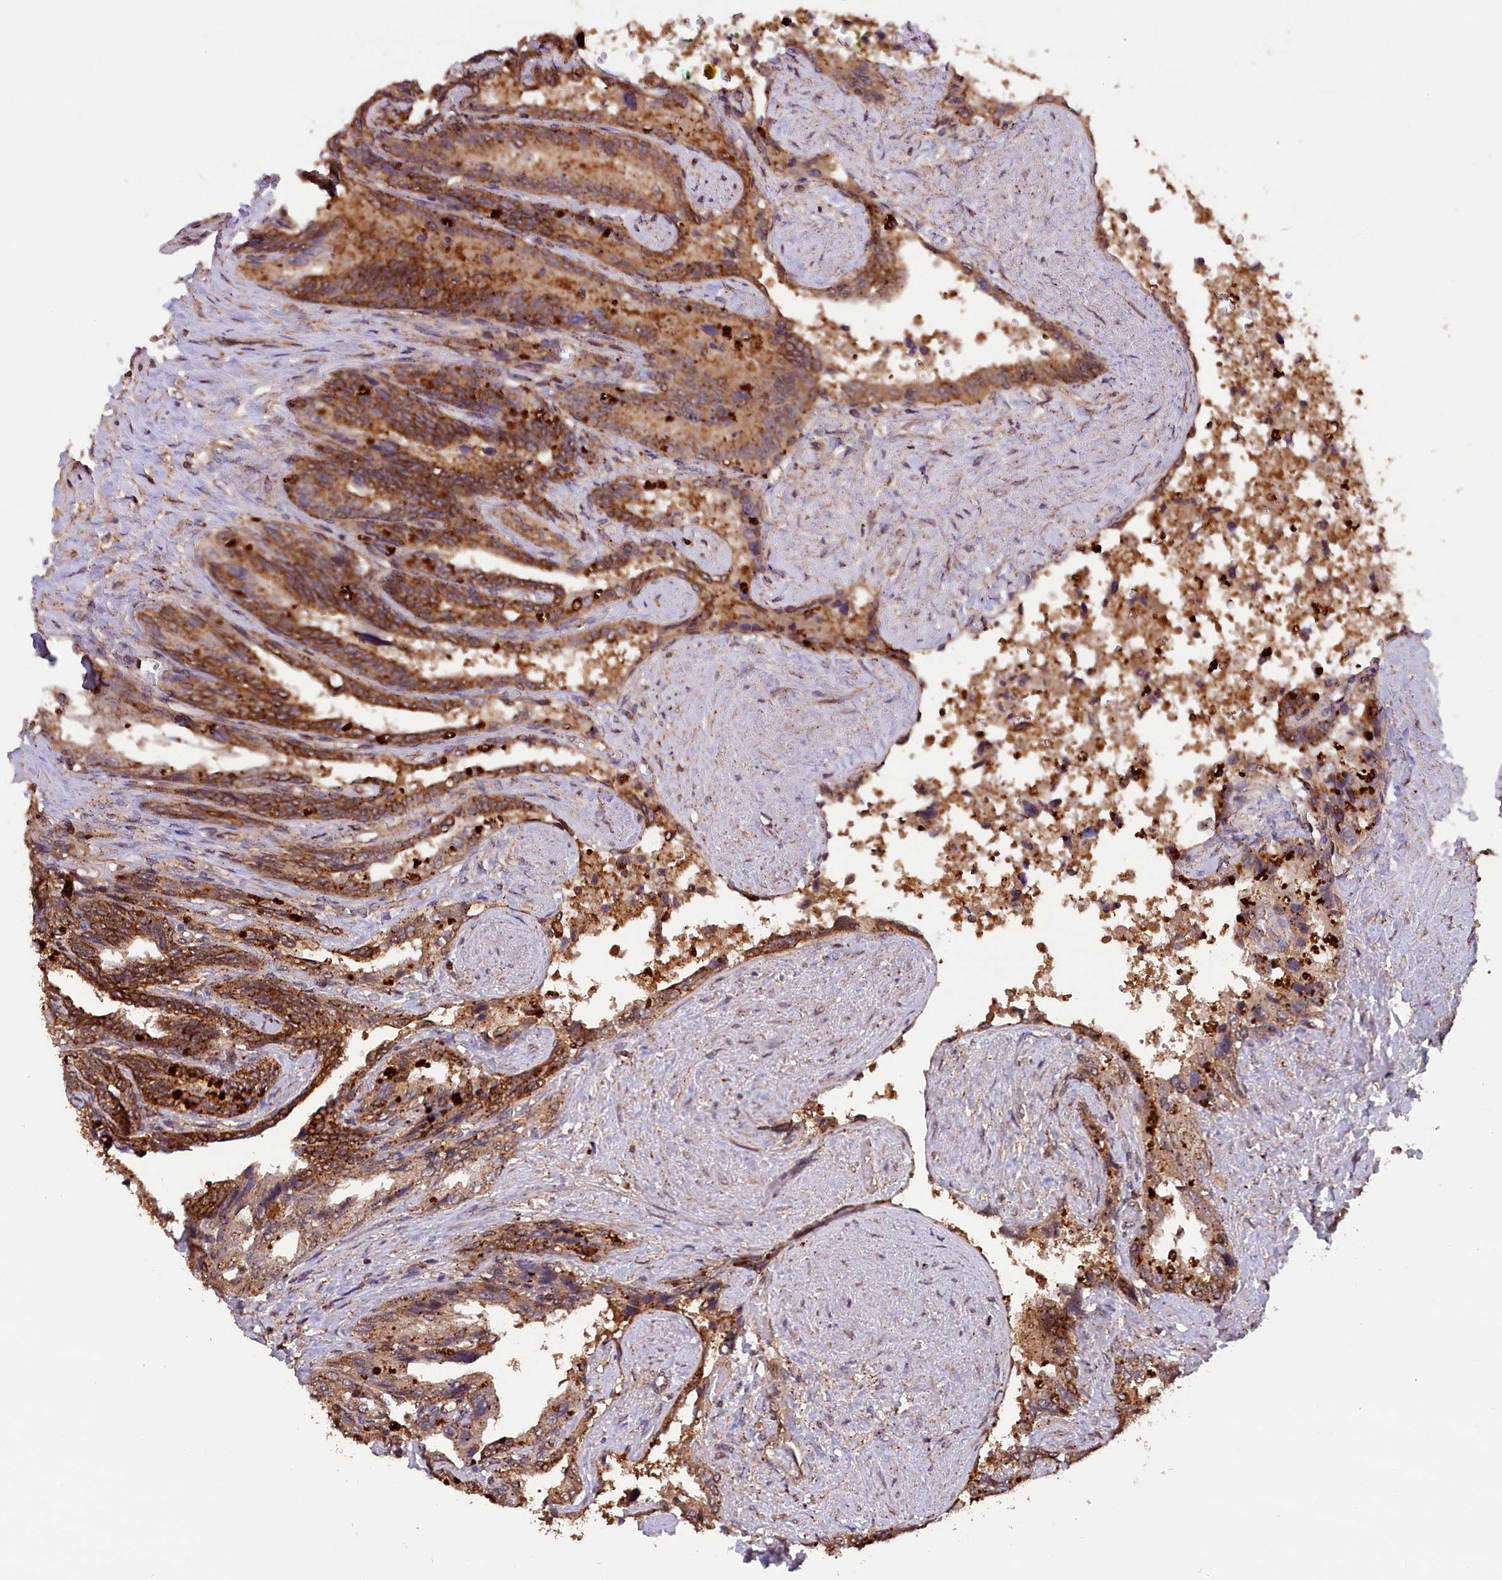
{"staining": {"intensity": "strong", "quantity": ">75%", "location": "cytoplasmic/membranous,nuclear"}, "tissue": "seminal vesicle", "cell_type": "Glandular cells", "image_type": "normal", "snomed": [{"axis": "morphology", "description": "Normal tissue, NOS"}, {"axis": "topography", "description": "Seminal veicle"}, {"axis": "topography", "description": "Peripheral nerve tissue"}], "caption": "An IHC image of unremarkable tissue is shown. Protein staining in brown highlights strong cytoplasmic/membranous,nuclear positivity in seminal vesicle within glandular cells.", "gene": "IST1", "patient": {"sex": "male", "age": 60}}